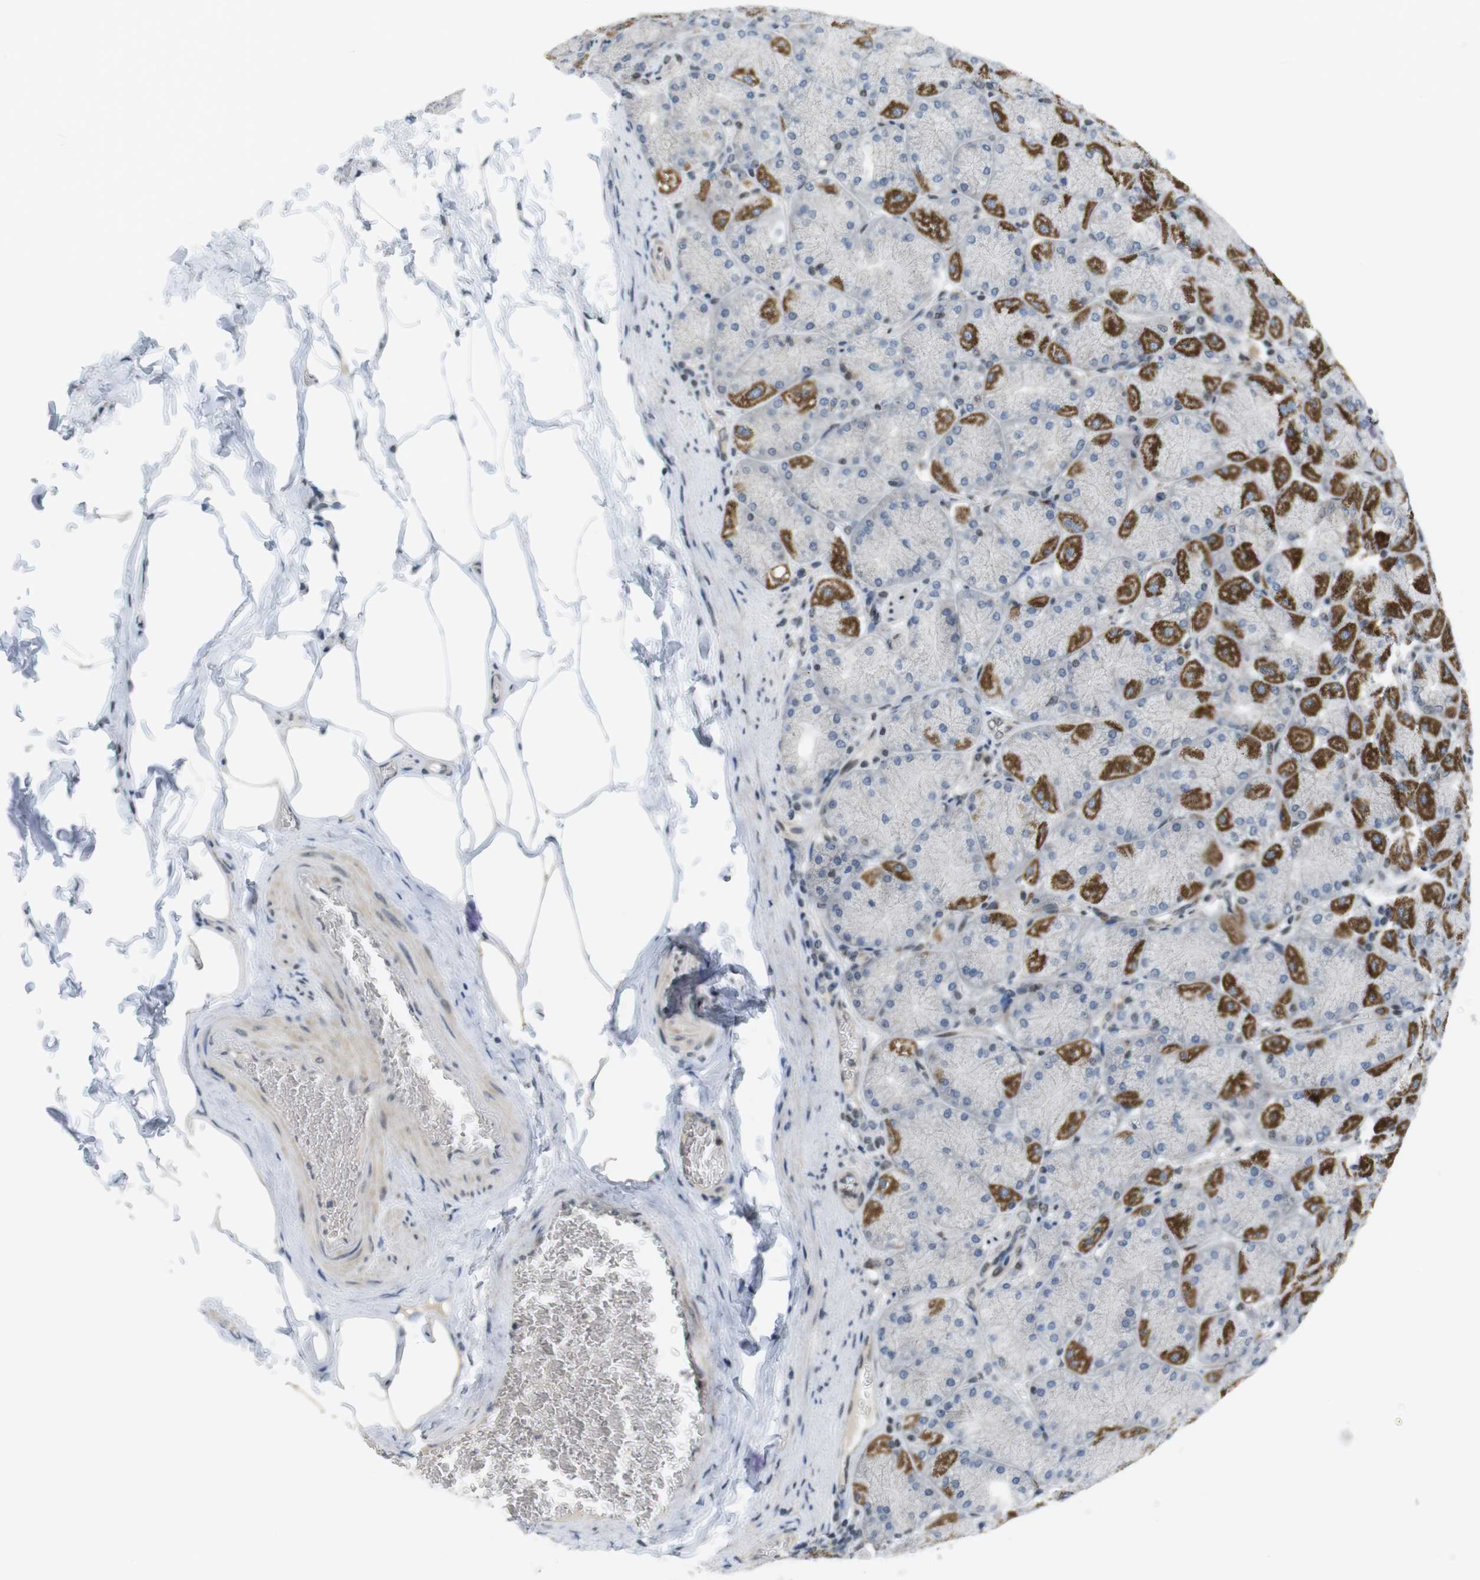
{"staining": {"intensity": "strong", "quantity": "25%-75%", "location": "cytoplasmic/membranous,nuclear"}, "tissue": "stomach", "cell_type": "Glandular cells", "image_type": "normal", "snomed": [{"axis": "morphology", "description": "Normal tissue, NOS"}, {"axis": "topography", "description": "Stomach, upper"}], "caption": "A high-resolution histopathology image shows IHC staining of unremarkable stomach, which shows strong cytoplasmic/membranous,nuclear positivity in approximately 25%-75% of glandular cells.", "gene": "BRD4", "patient": {"sex": "female", "age": 56}}